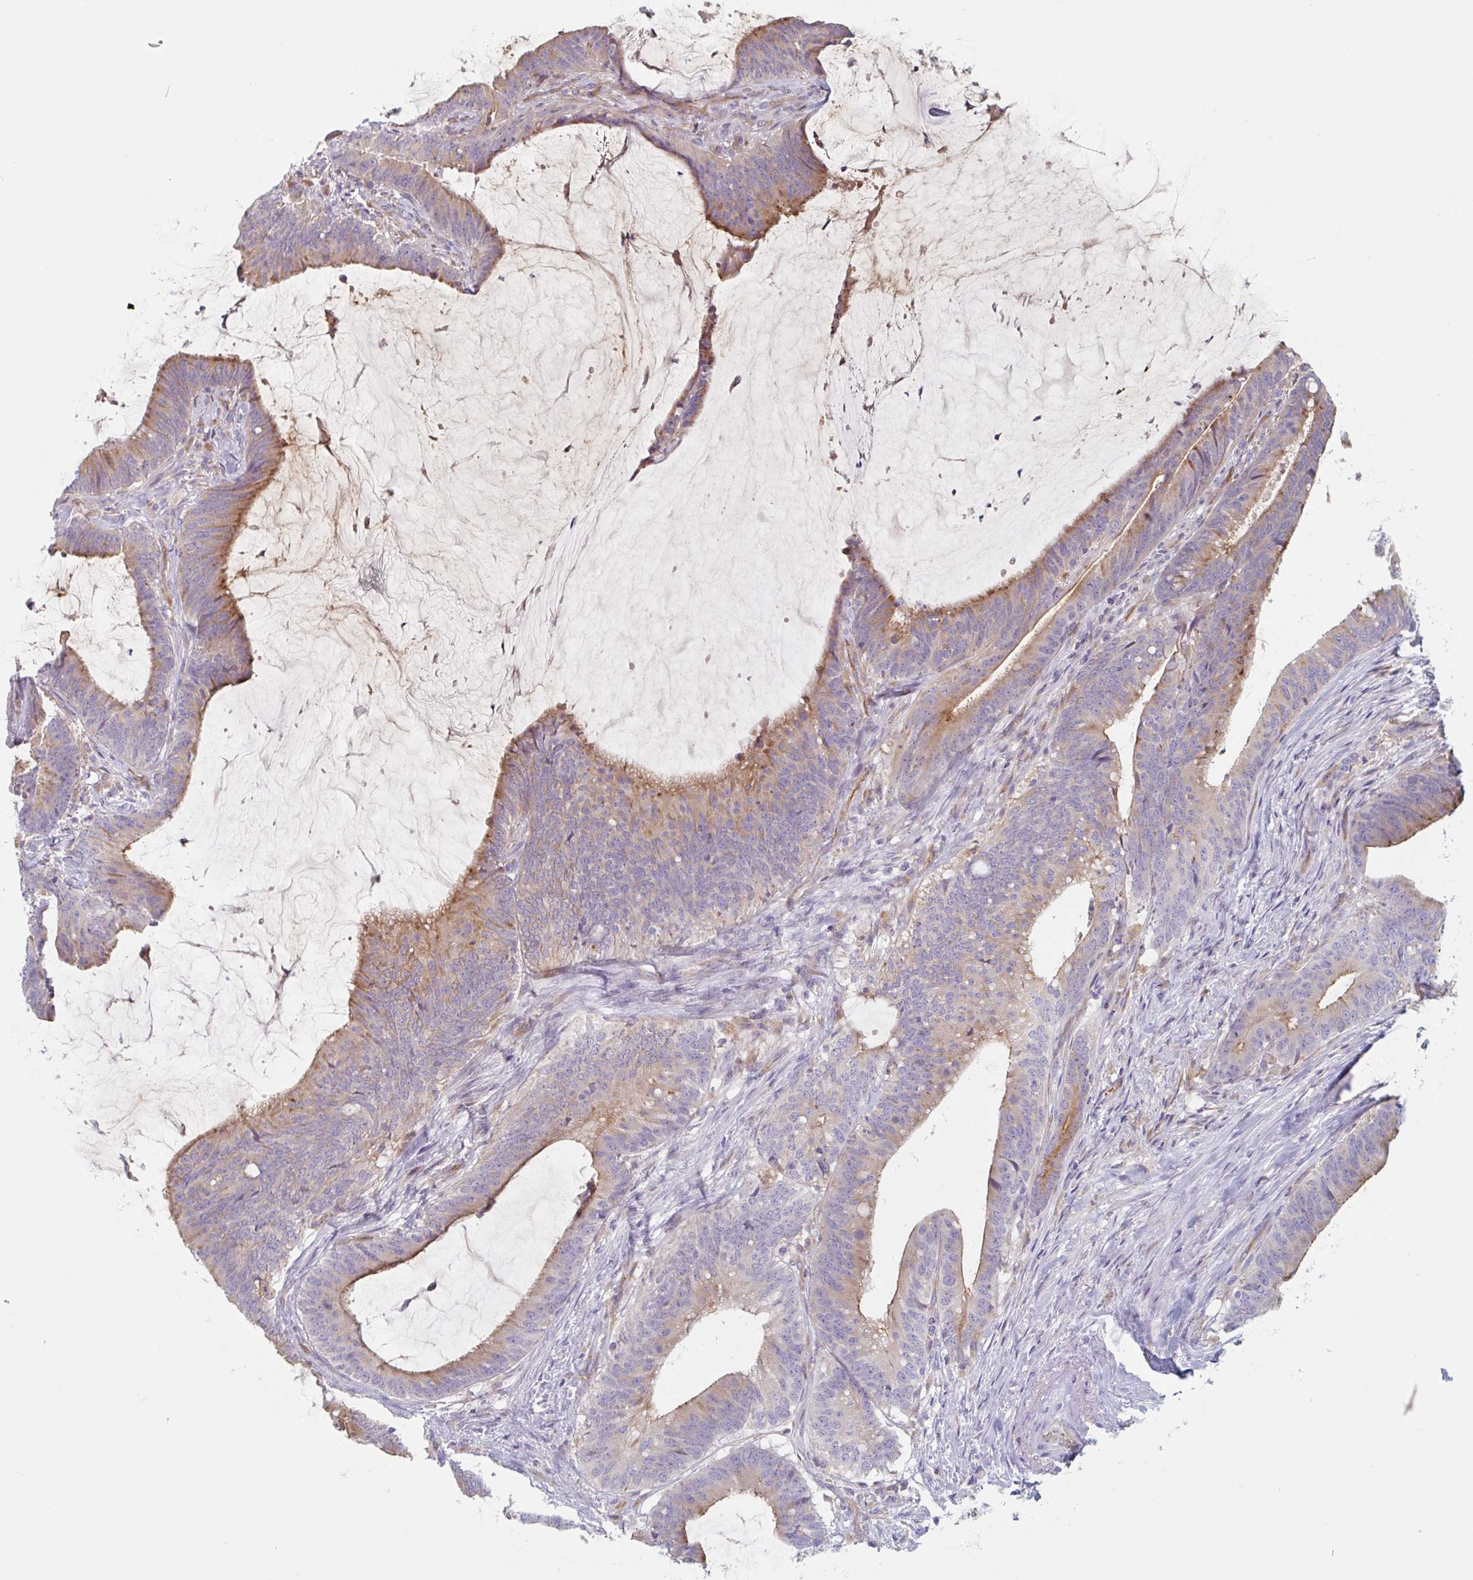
{"staining": {"intensity": "moderate", "quantity": ">75%", "location": "cytoplasmic/membranous"}, "tissue": "colorectal cancer", "cell_type": "Tumor cells", "image_type": "cancer", "snomed": [{"axis": "morphology", "description": "Adenocarcinoma, NOS"}, {"axis": "topography", "description": "Colon"}], "caption": "Immunohistochemistry of human colorectal adenocarcinoma shows medium levels of moderate cytoplasmic/membranous expression in approximately >75% of tumor cells.", "gene": "MANBA", "patient": {"sex": "female", "age": 43}}